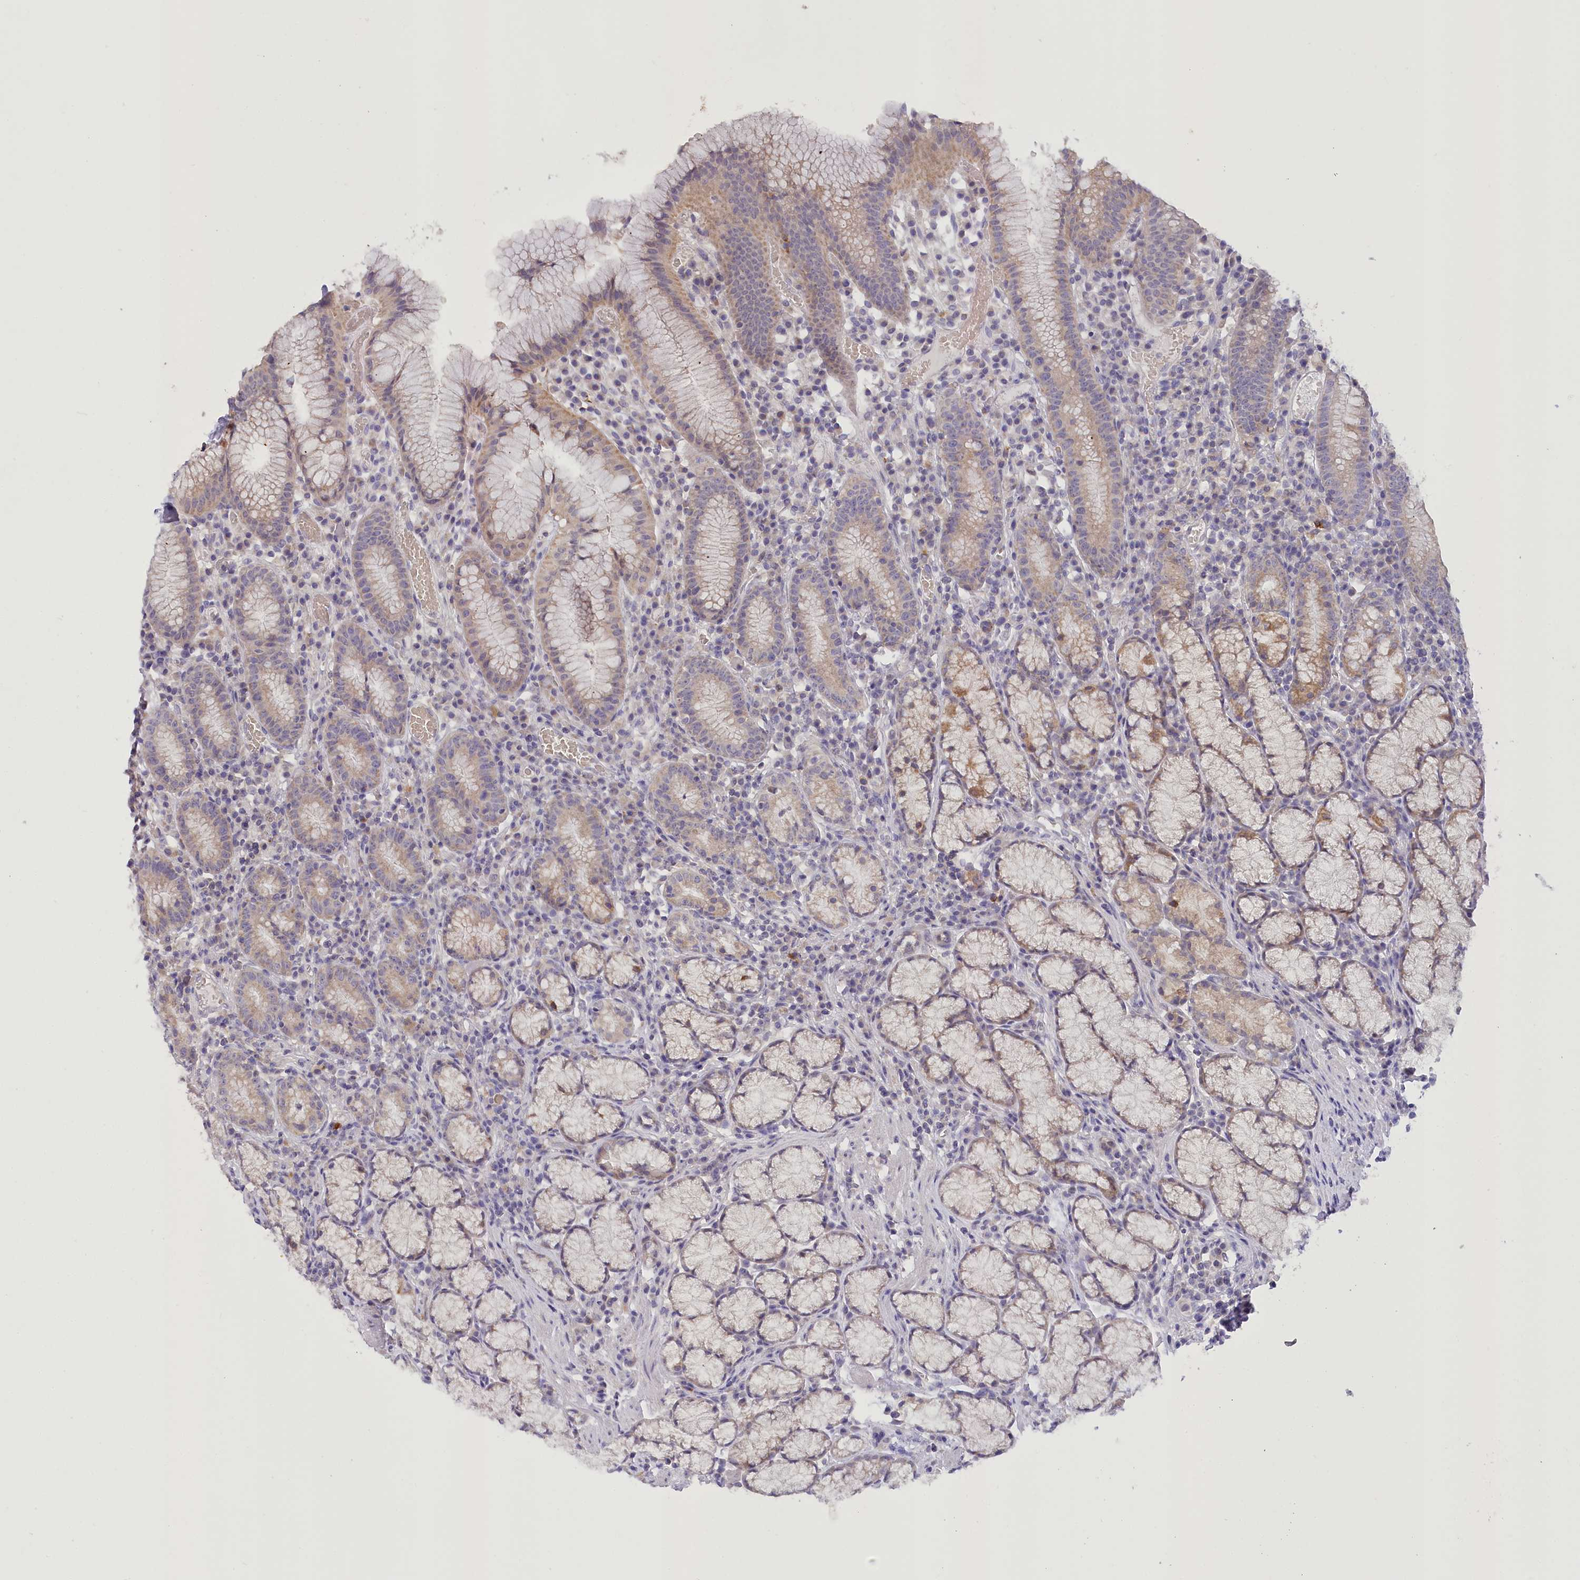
{"staining": {"intensity": "moderate", "quantity": "25%-75%", "location": "cytoplasmic/membranous"}, "tissue": "stomach", "cell_type": "Glandular cells", "image_type": "normal", "snomed": [{"axis": "morphology", "description": "Normal tissue, NOS"}, {"axis": "topography", "description": "Stomach"}], "caption": "Stomach stained with DAB immunohistochemistry reveals medium levels of moderate cytoplasmic/membranous expression in approximately 25%-75% of glandular cells. The protein is stained brown, and the nuclei are stained in blue (DAB (3,3'-diaminobenzidine) IHC with brightfield microscopy, high magnification).", "gene": "DCUN1D1", "patient": {"sex": "male", "age": 55}}